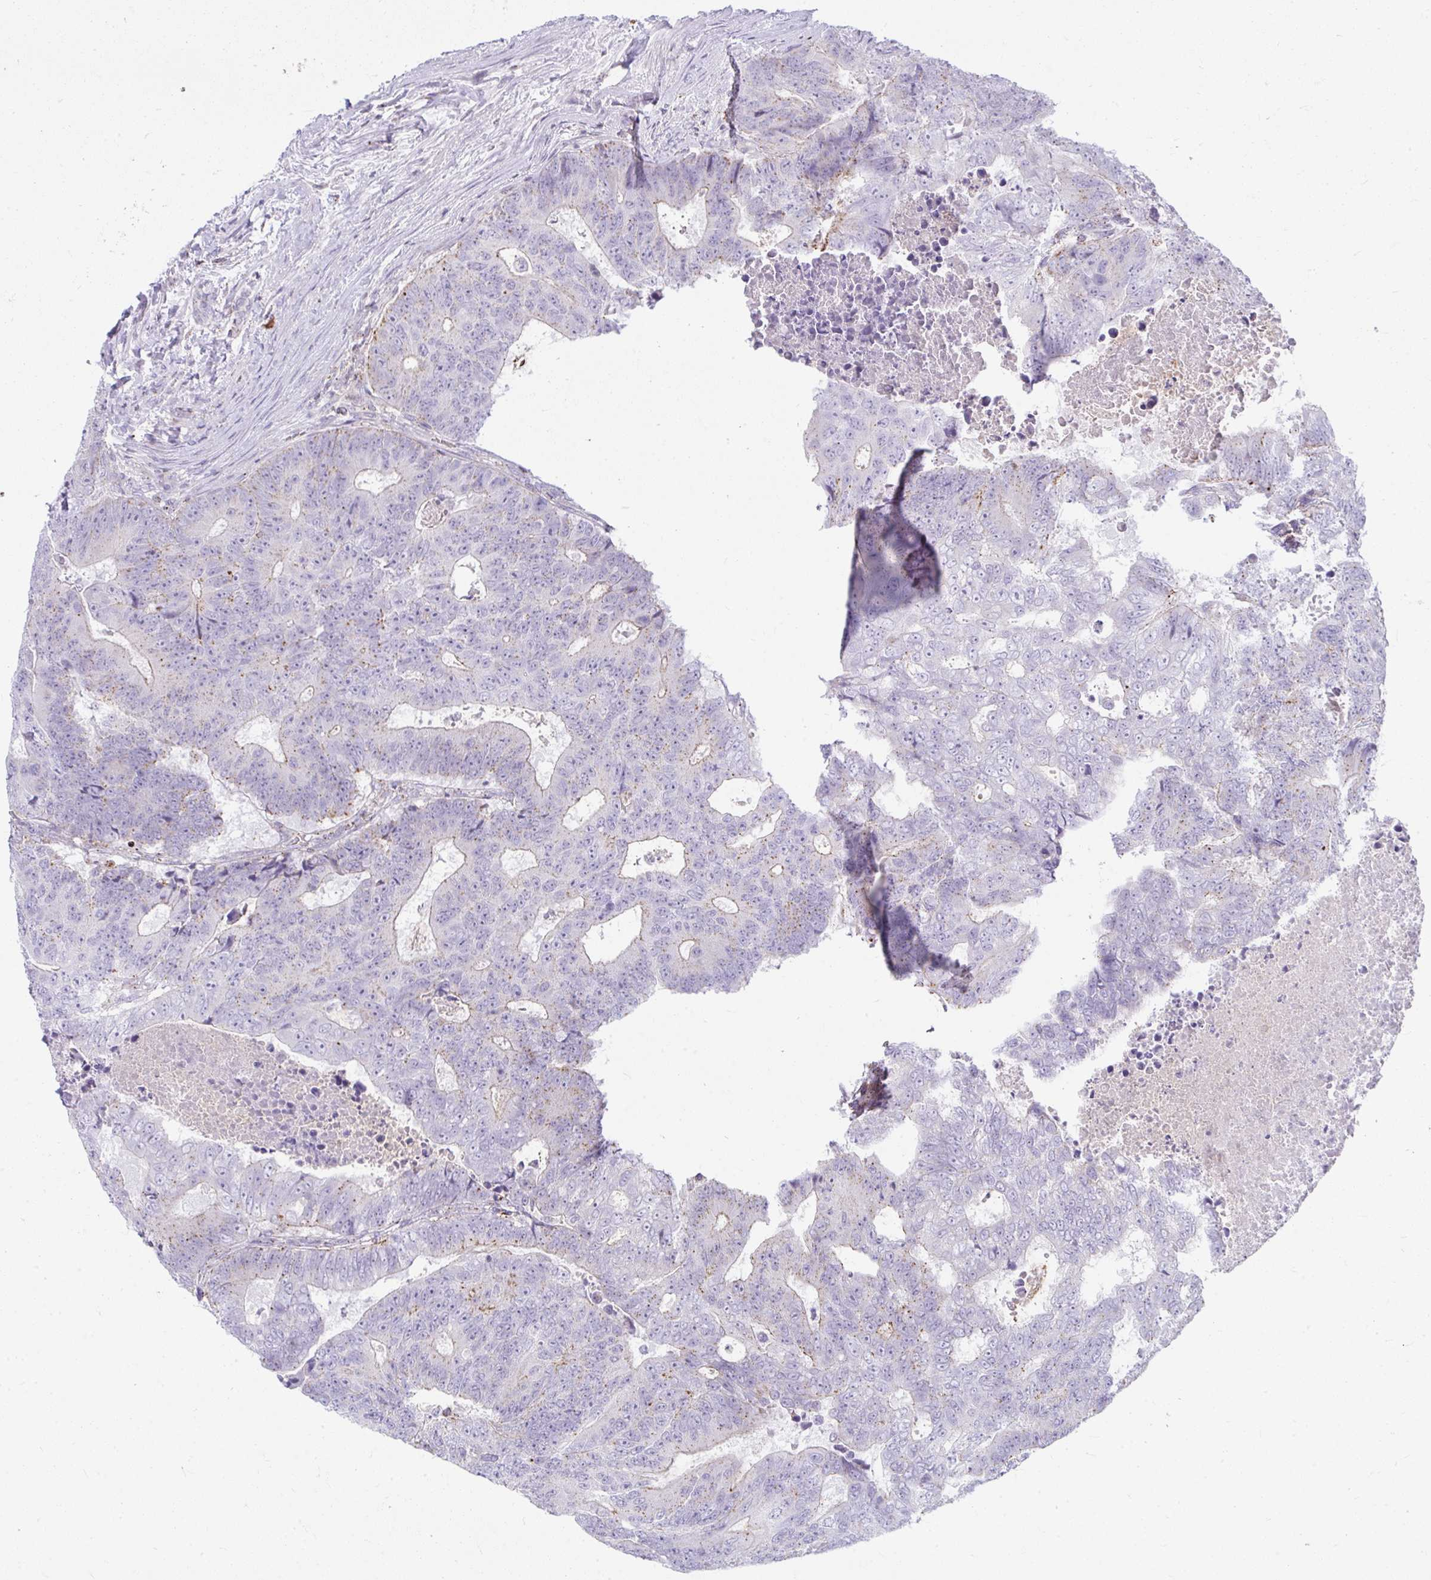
{"staining": {"intensity": "weak", "quantity": "<25%", "location": "cytoplasmic/membranous"}, "tissue": "colorectal cancer", "cell_type": "Tumor cells", "image_type": "cancer", "snomed": [{"axis": "morphology", "description": "Adenocarcinoma, NOS"}, {"axis": "topography", "description": "Colon"}], "caption": "A histopathology image of human colorectal cancer (adenocarcinoma) is negative for staining in tumor cells.", "gene": "VPS4B", "patient": {"sex": "female", "age": 48}}